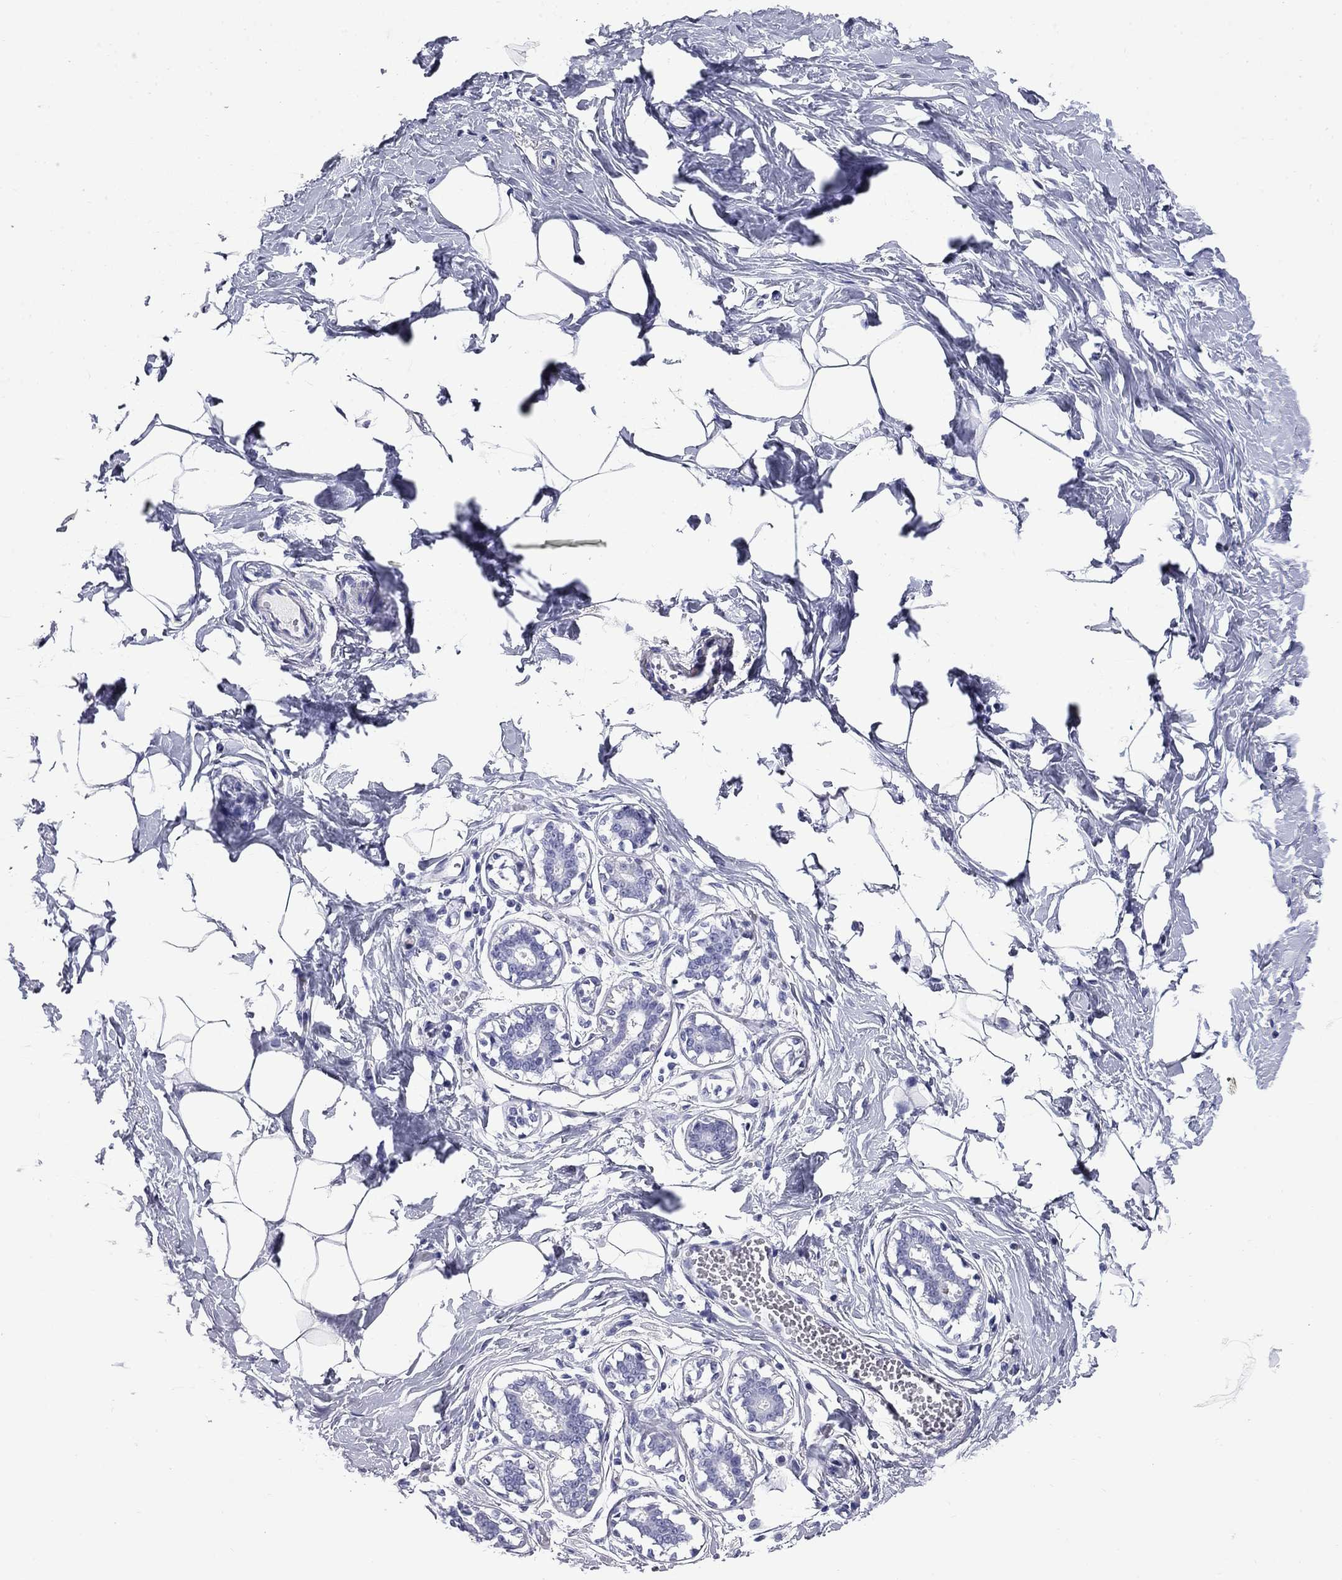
{"staining": {"intensity": "negative", "quantity": "none", "location": "none"}, "tissue": "breast", "cell_type": "Adipocytes", "image_type": "normal", "snomed": [{"axis": "morphology", "description": "Normal tissue, NOS"}, {"axis": "morphology", "description": "Lobular carcinoma, in situ"}, {"axis": "topography", "description": "Breast"}], "caption": "The IHC histopathology image has no significant staining in adipocytes of breast.", "gene": "TRIM29", "patient": {"sex": "female", "age": 35}}